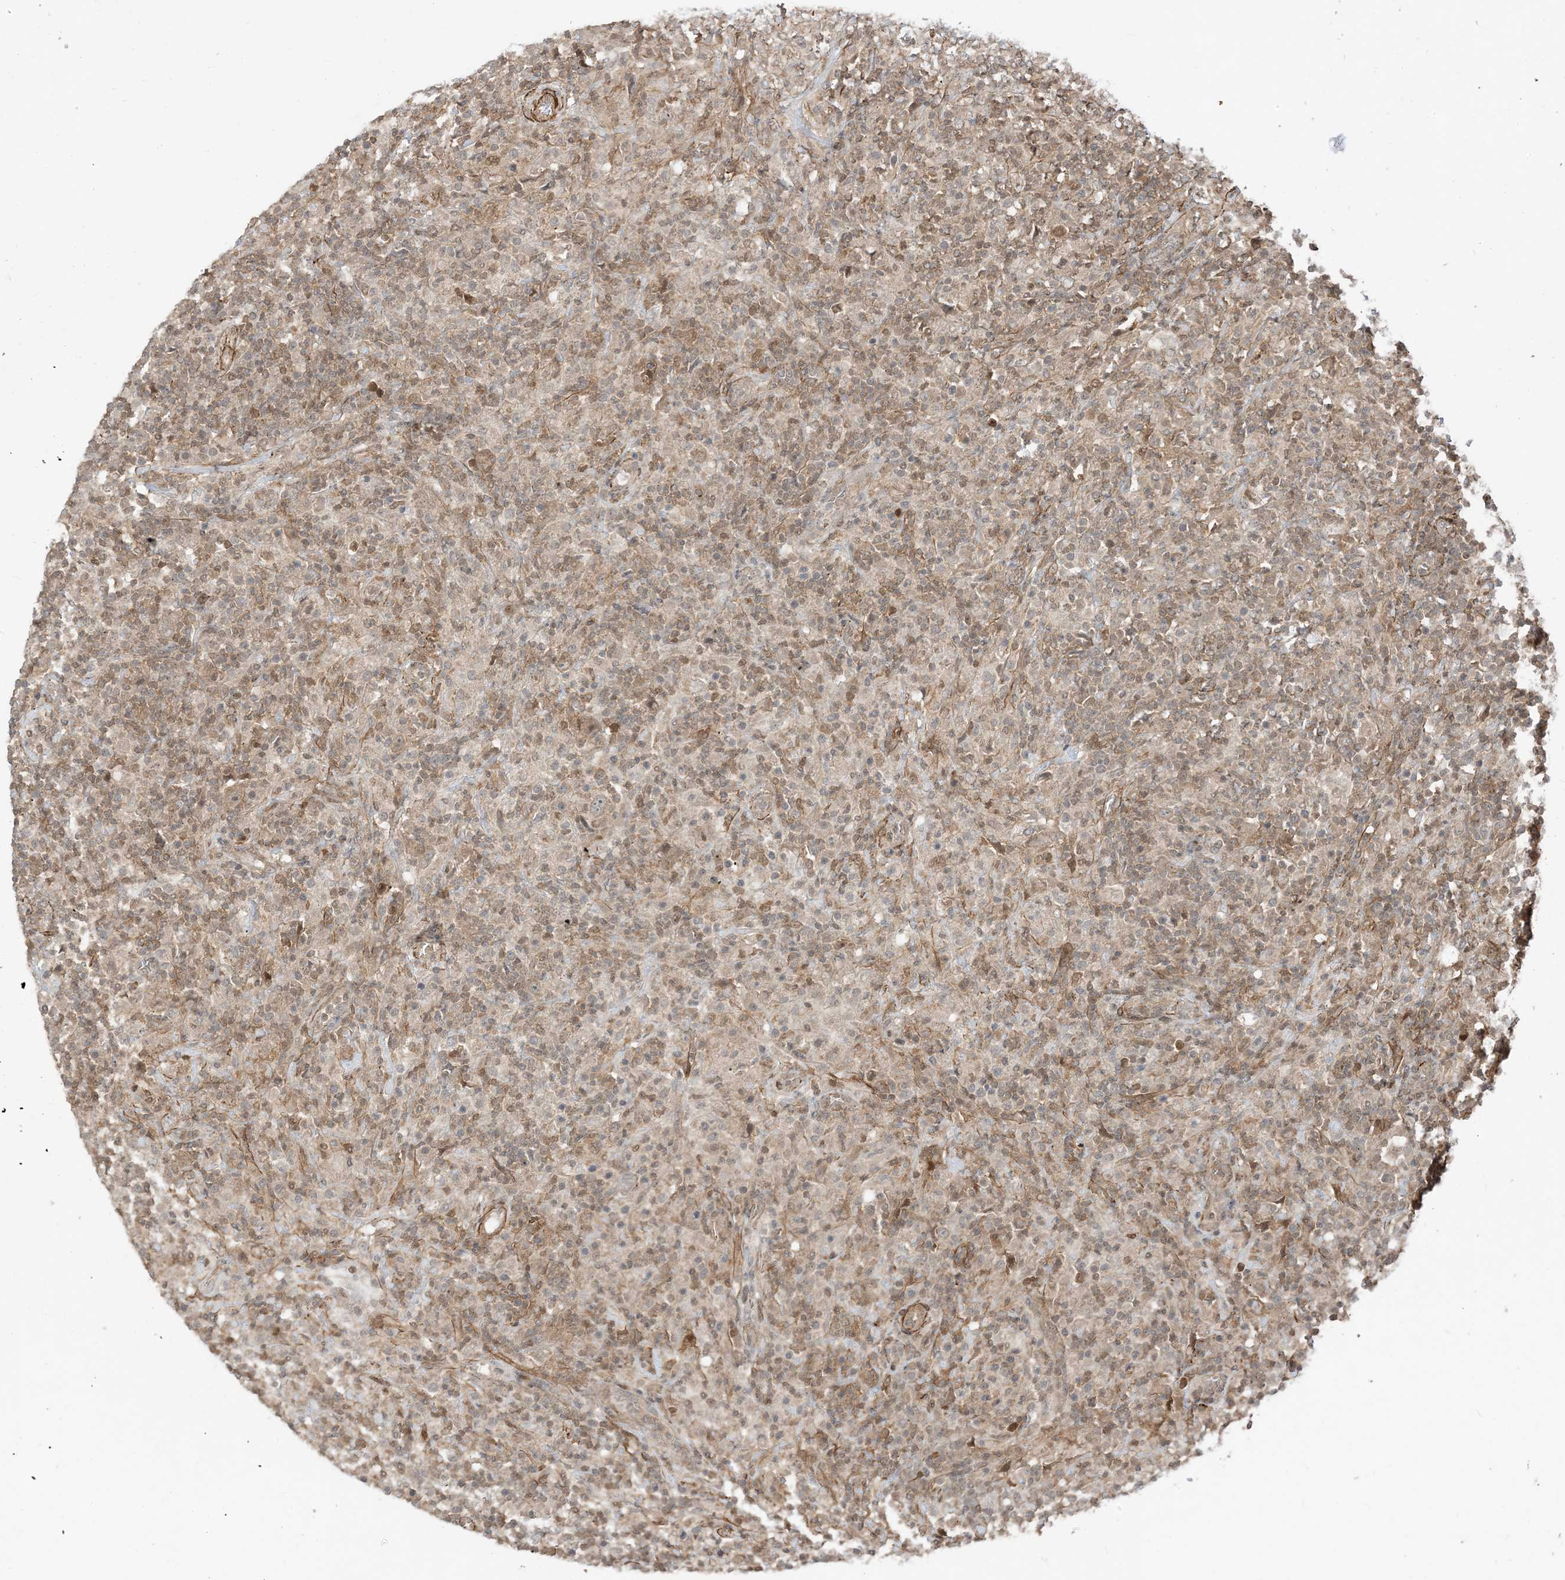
{"staining": {"intensity": "weak", "quantity": "25%-75%", "location": "cytoplasmic/membranous"}, "tissue": "lymphoma", "cell_type": "Tumor cells", "image_type": "cancer", "snomed": [{"axis": "morphology", "description": "Hodgkin's disease, NOS"}, {"axis": "topography", "description": "Lymph node"}], "caption": "About 25%-75% of tumor cells in Hodgkin's disease show weak cytoplasmic/membranous protein staining as visualized by brown immunohistochemical staining.", "gene": "TBCC", "patient": {"sex": "male", "age": 70}}